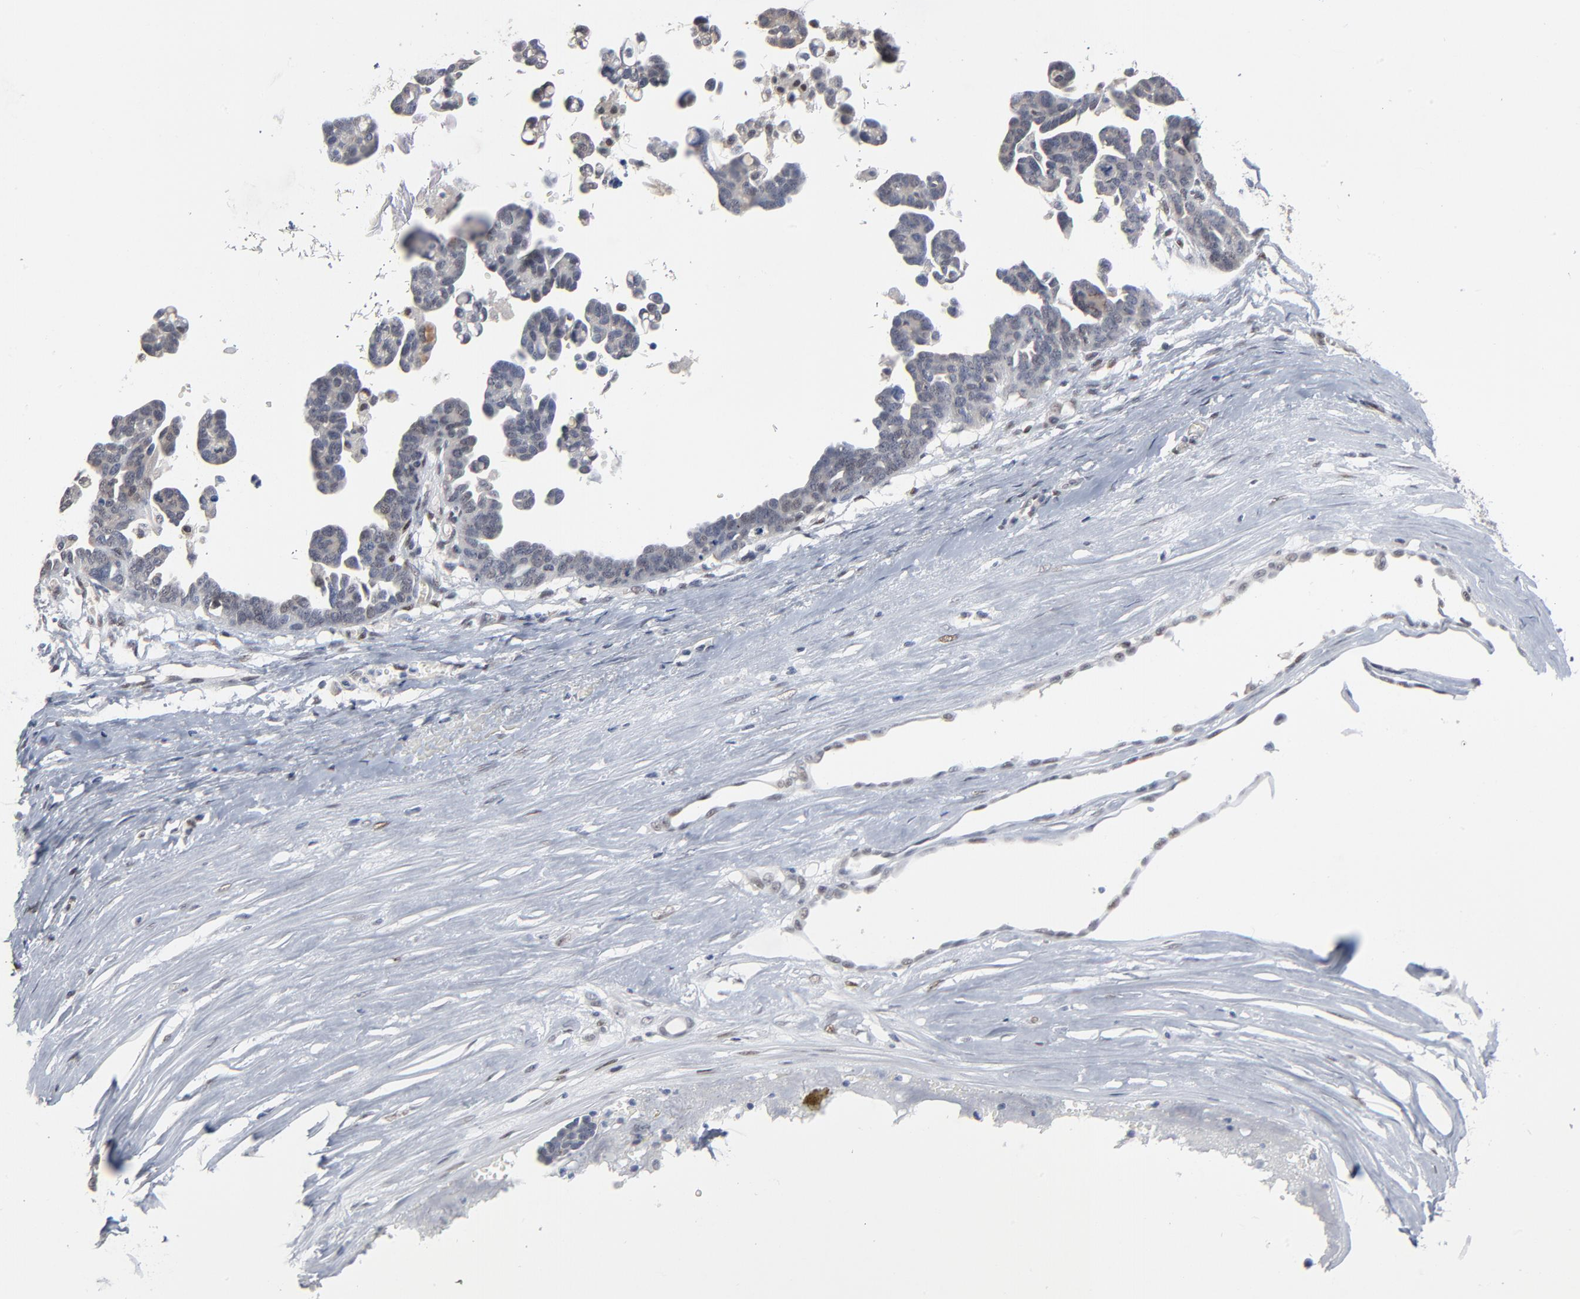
{"staining": {"intensity": "negative", "quantity": "none", "location": "none"}, "tissue": "ovarian cancer", "cell_type": "Tumor cells", "image_type": "cancer", "snomed": [{"axis": "morphology", "description": "Cystadenocarcinoma, serous, NOS"}, {"axis": "topography", "description": "Ovary"}], "caption": "Ovarian cancer (serous cystadenocarcinoma) was stained to show a protein in brown. There is no significant staining in tumor cells. (Stains: DAB (3,3'-diaminobenzidine) IHC with hematoxylin counter stain, Microscopy: brightfield microscopy at high magnification).", "gene": "ATF7", "patient": {"sex": "female", "age": 54}}